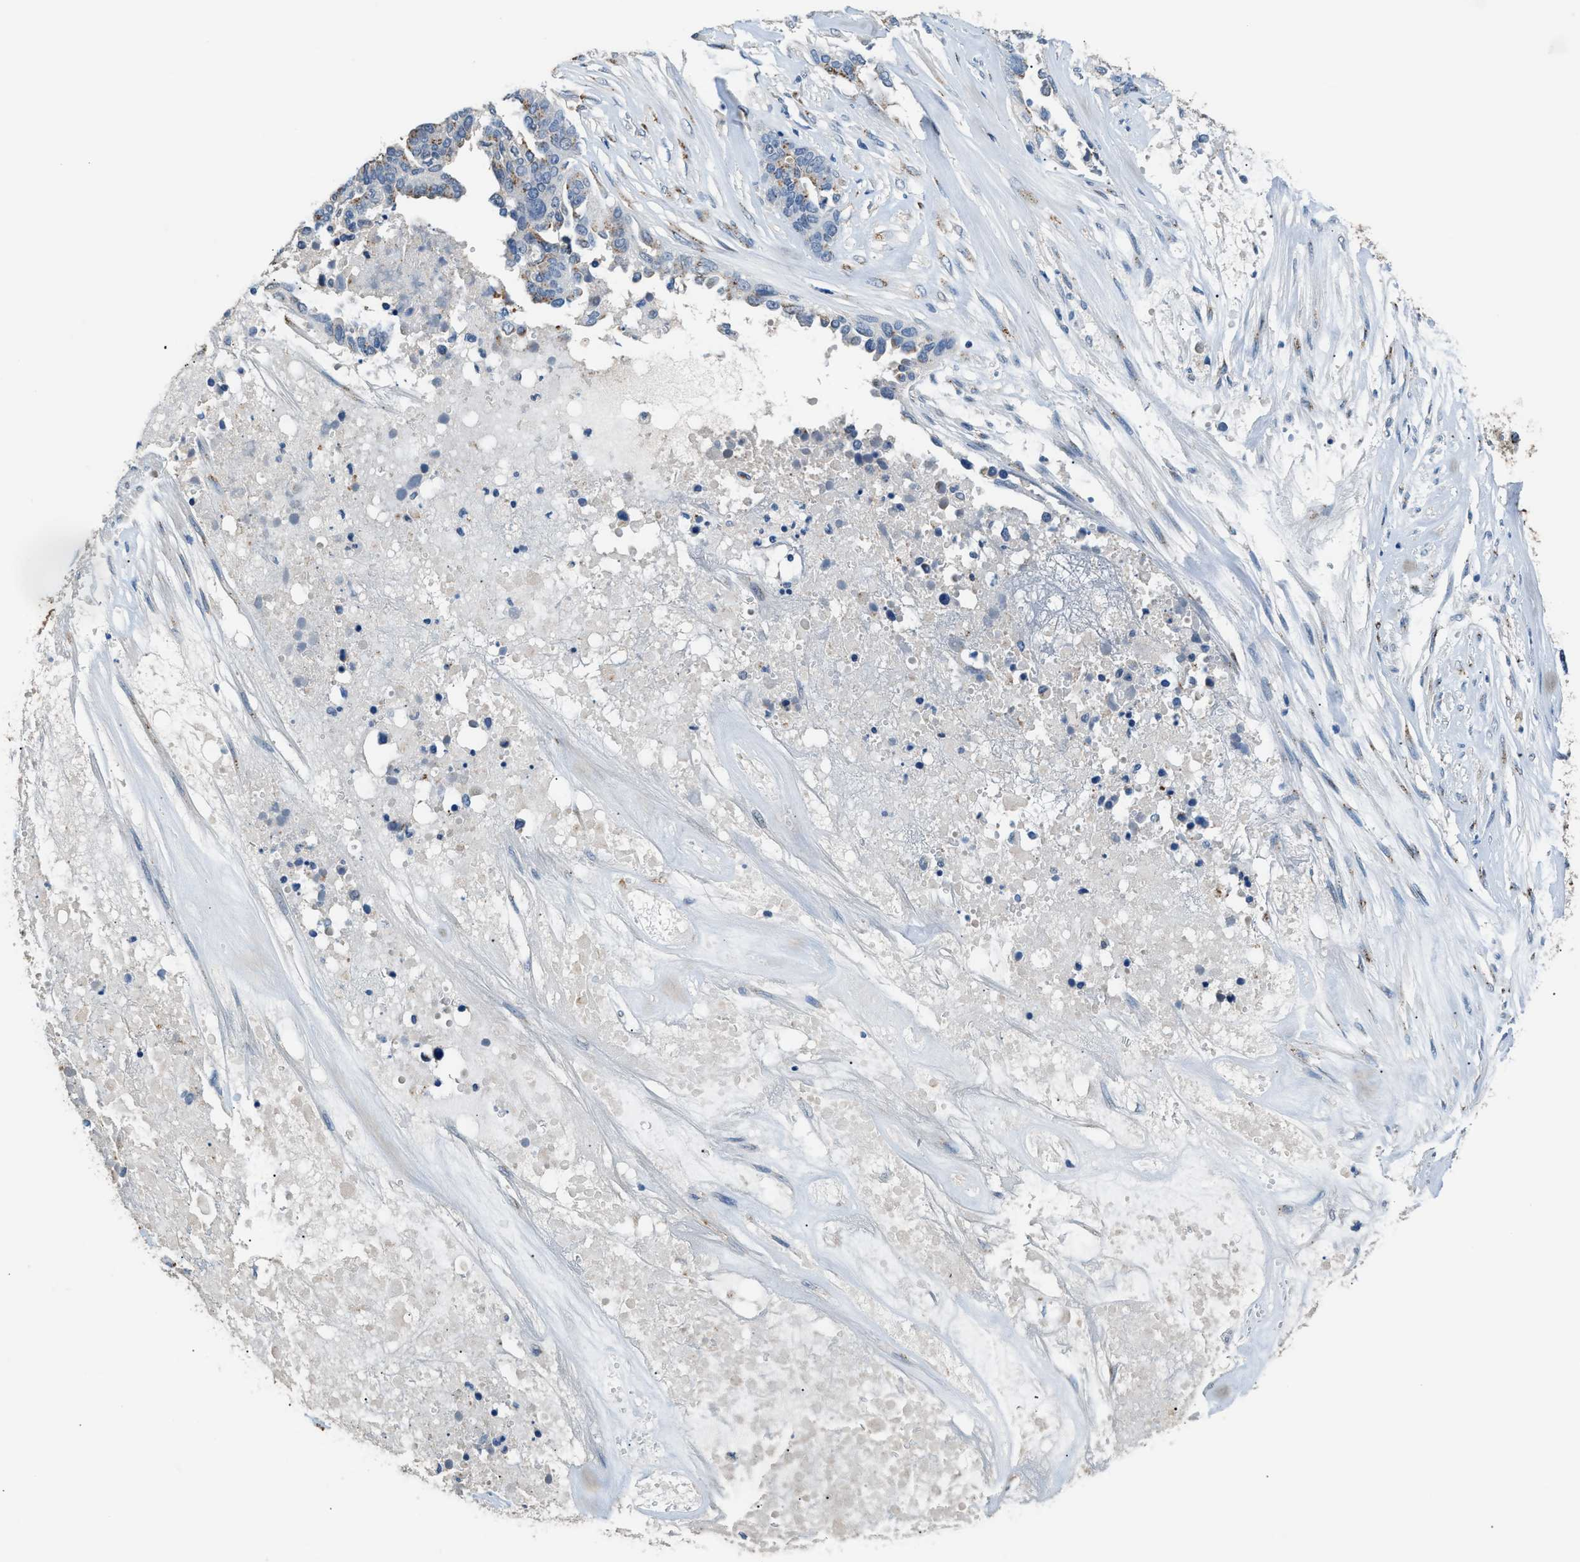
{"staining": {"intensity": "weak", "quantity": "<25%", "location": "cytoplasmic/membranous"}, "tissue": "ovarian cancer", "cell_type": "Tumor cells", "image_type": "cancer", "snomed": [{"axis": "morphology", "description": "Cystadenocarcinoma, serous, NOS"}, {"axis": "topography", "description": "Ovary"}], "caption": "Ovarian cancer (serous cystadenocarcinoma) stained for a protein using immunohistochemistry exhibits no expression tumor cells.", "gene": "GOLM1", "patient": {"sex": "female", "age": 44}}